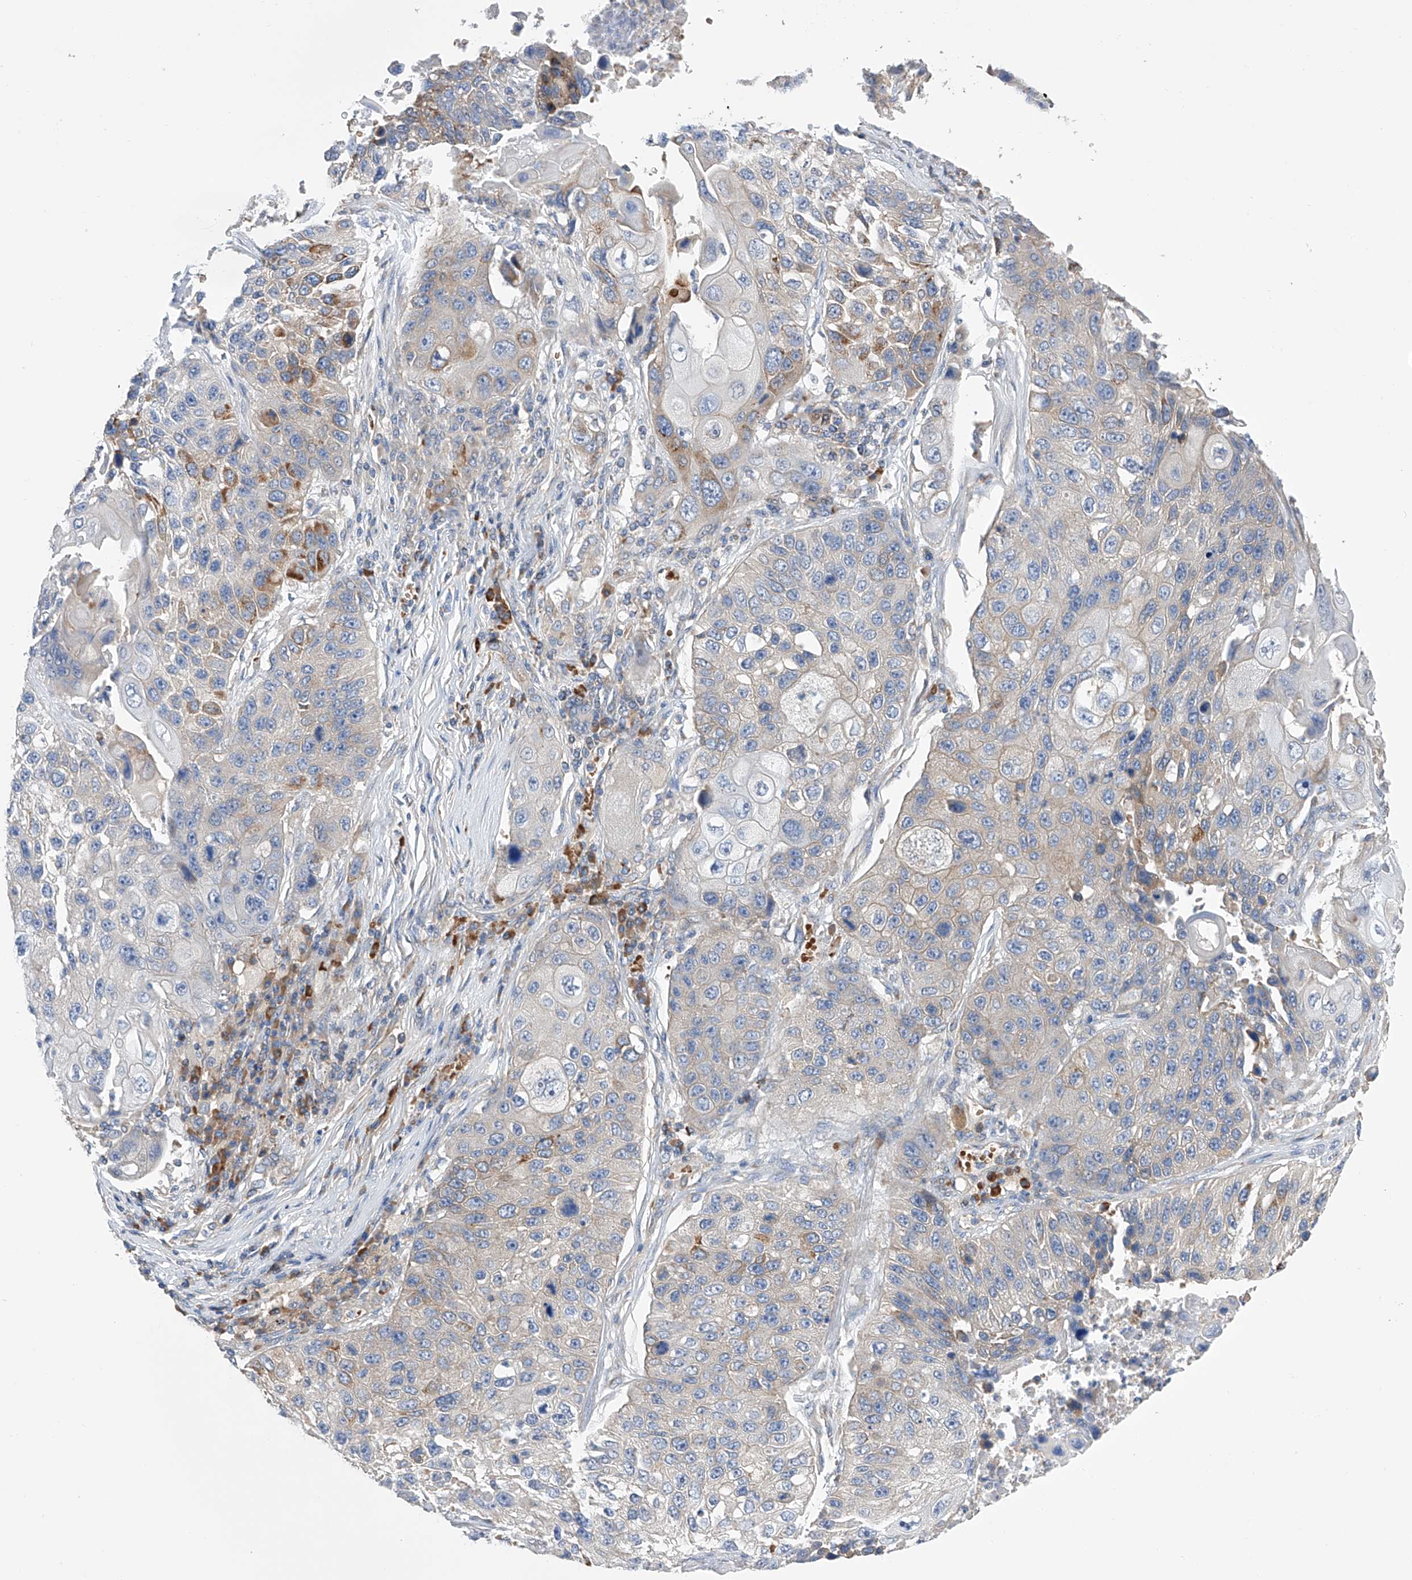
{"staining": {"intensity": "moderate", "quantity": "<25%", "location": "cytoplasmic/membranous"}, "tissue": "lung cancer", "cell_type": "Tumor cells", "image_type": "cancer", "snomed": [{"axis": "morphology", "description": "Squamous cell carcinoma, NOS"}, {"axis": "topography", "description": "Lung"}], "caption": "The photomicrograph shows staining of squamous cell carcinoma (lung), revealing moderate cytoplasmic/membranous protein expression (brown color) within tumor cells.", "gene": "NFATC4", "patient": {"sex": "male", "age": 61}}